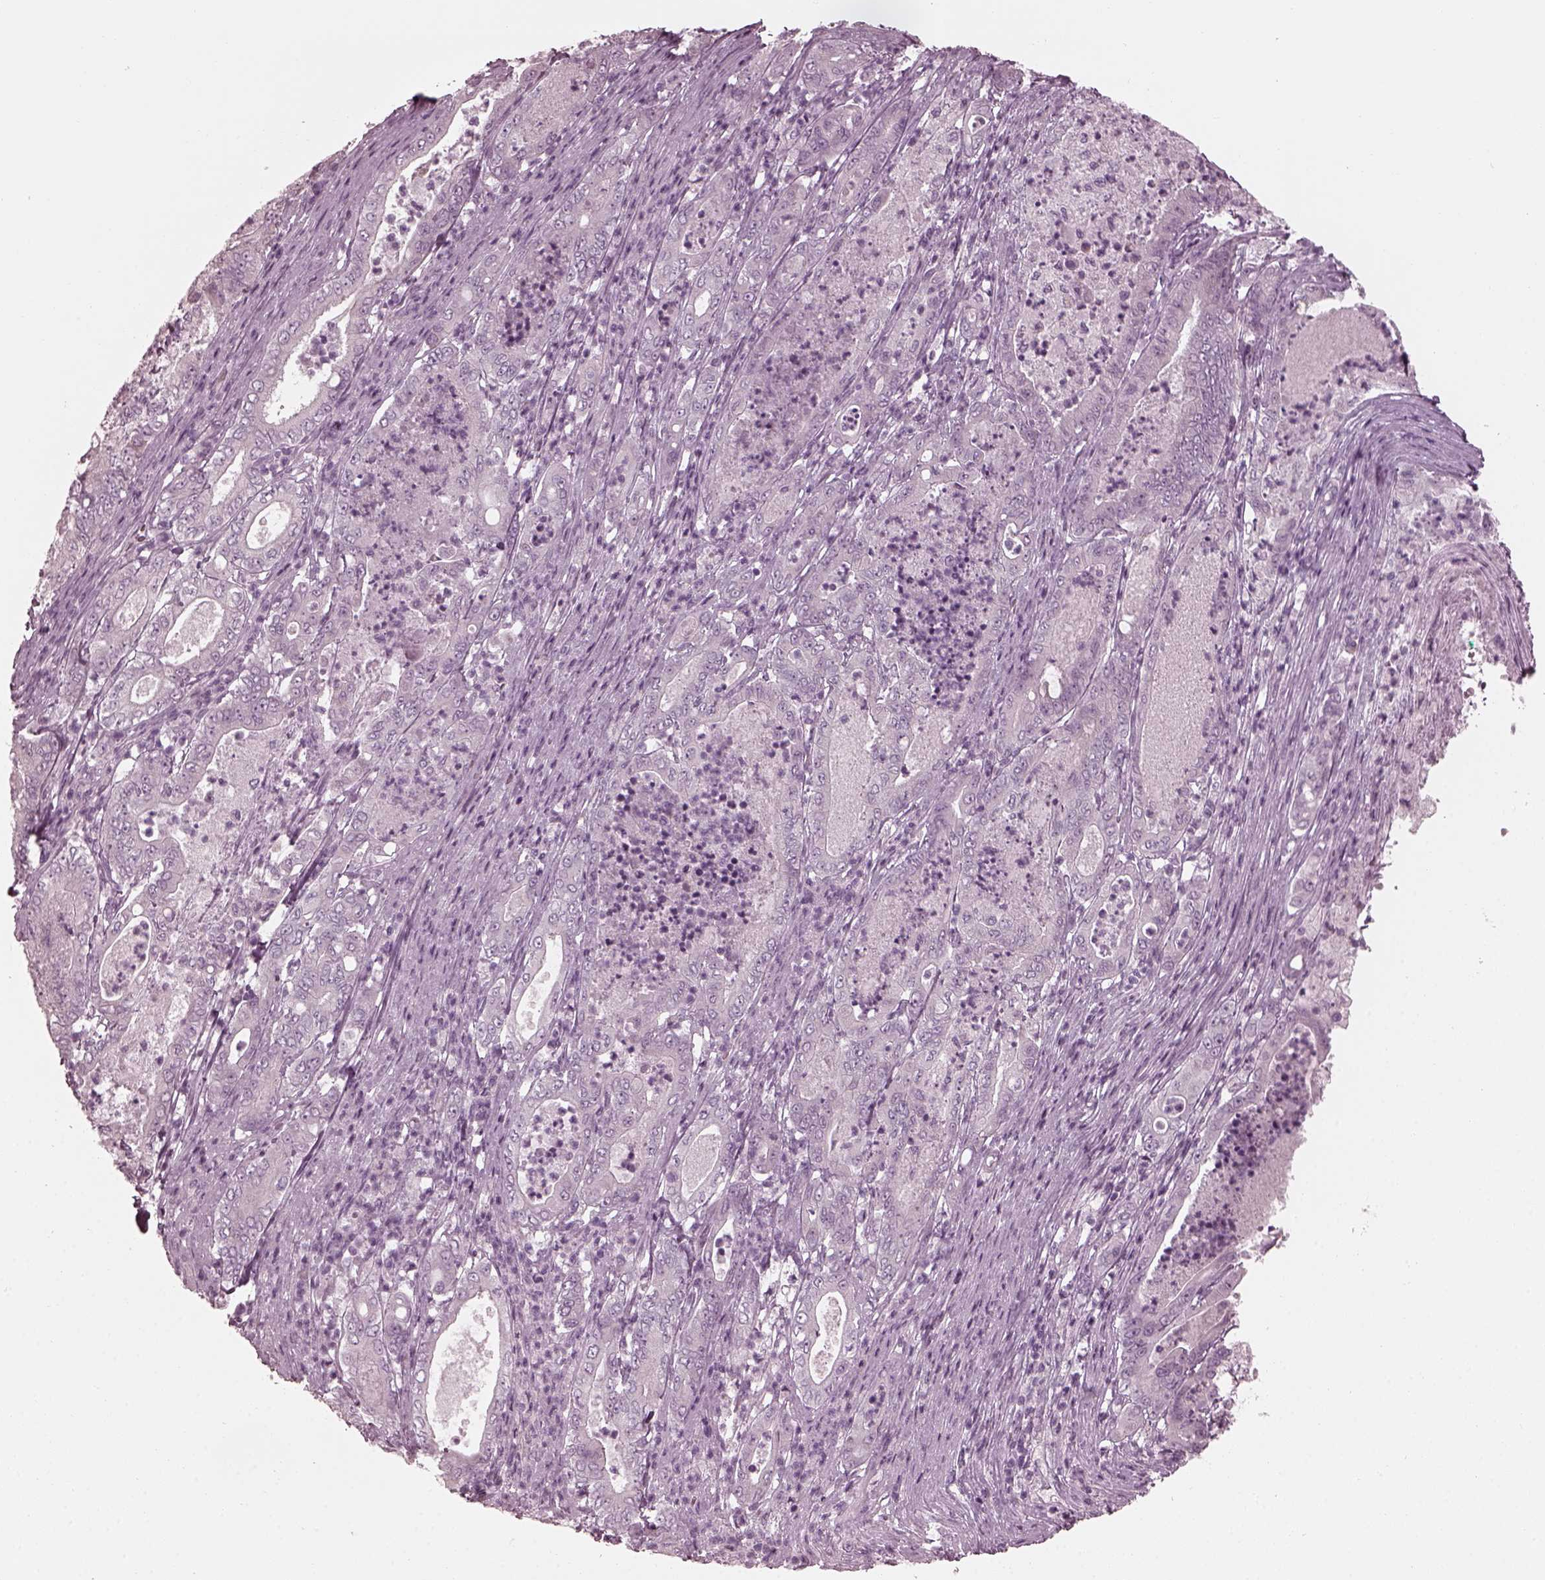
{"staining": {"intensity": "negative", "quantity": "none", "location": "none"}, "tissue": "pancreatic cancer", "cell_type": "Tumor cells", "image_type": "cancer", "snomed": [{"axis": "morphology", "description": "Adenocarcinoma, NOS"}, {"axis": "topography", "description": "Pancreas"}], "caption": "This is an immunohistochemistry micrograph of adenocarcinoma (pancreatic). There is no staining in tumor cells.", "gene": "SAXO2", "patient": {"sex": "male", "age": 71}}